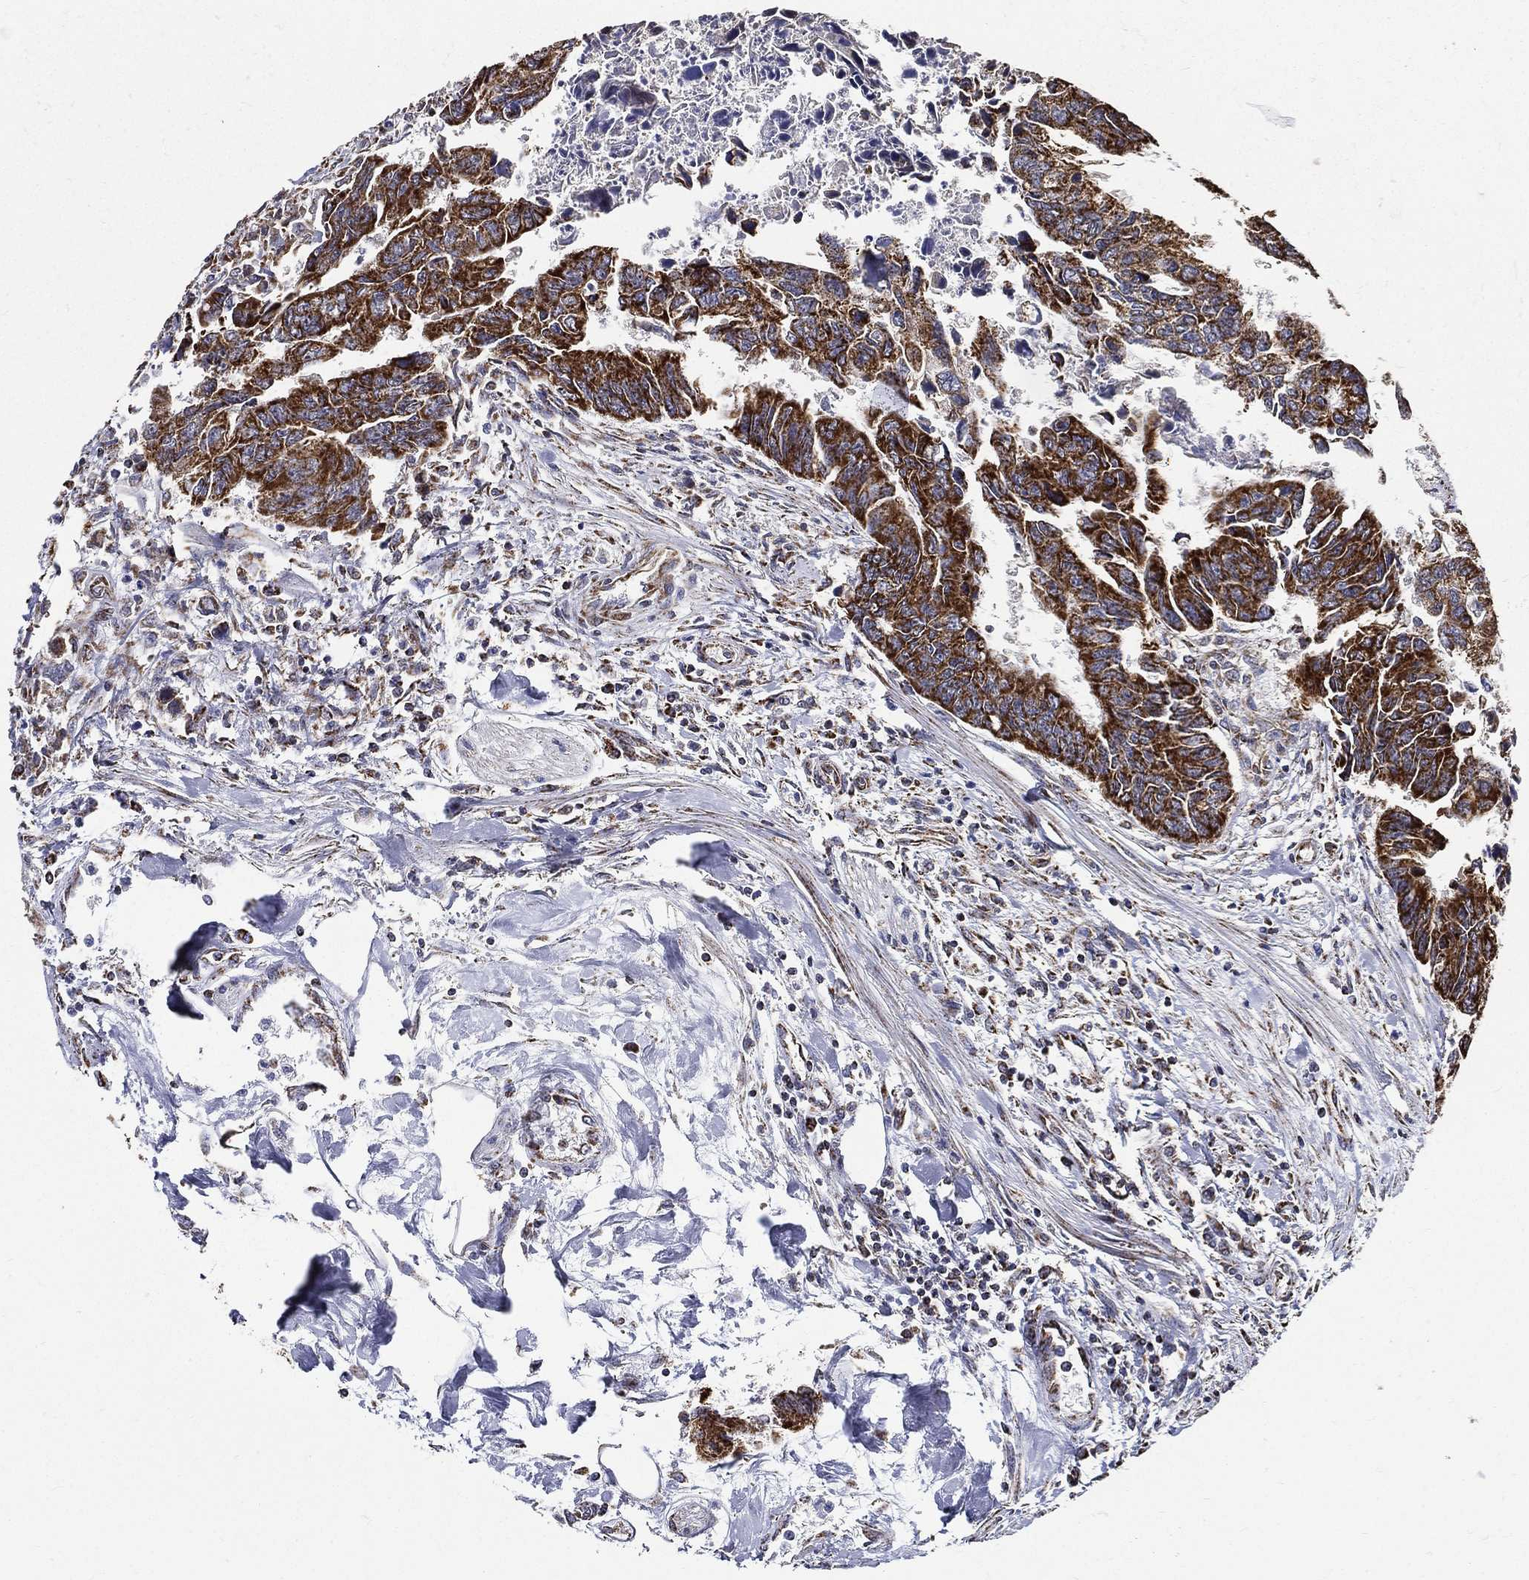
{"staining": {"intensity": "strong", "quantity": ">75%", "location": "cytoplasmic/membranous"}, "tissue": "colorectal cancer", "cell_type": "Tumor cells", "image_type": "cancer", "snomed": [{"axis": "morphology", "description": "Adenocarcinoma, NOS"}, {"axis": "topography", "description": "Colon"}], "caption": "DAB immunohistochemical staining of colorectal adenocarcinoma demonstrates strong cytoplasmic/membranous protein expression in about >75% of tumor cells. Using DAB (brown) and hematoxylin (blue) stains, captured at high magnification using brightfield microscopy.", "gene": "NDUFAB1", "patient": {"sex": "female", "age": 65}}